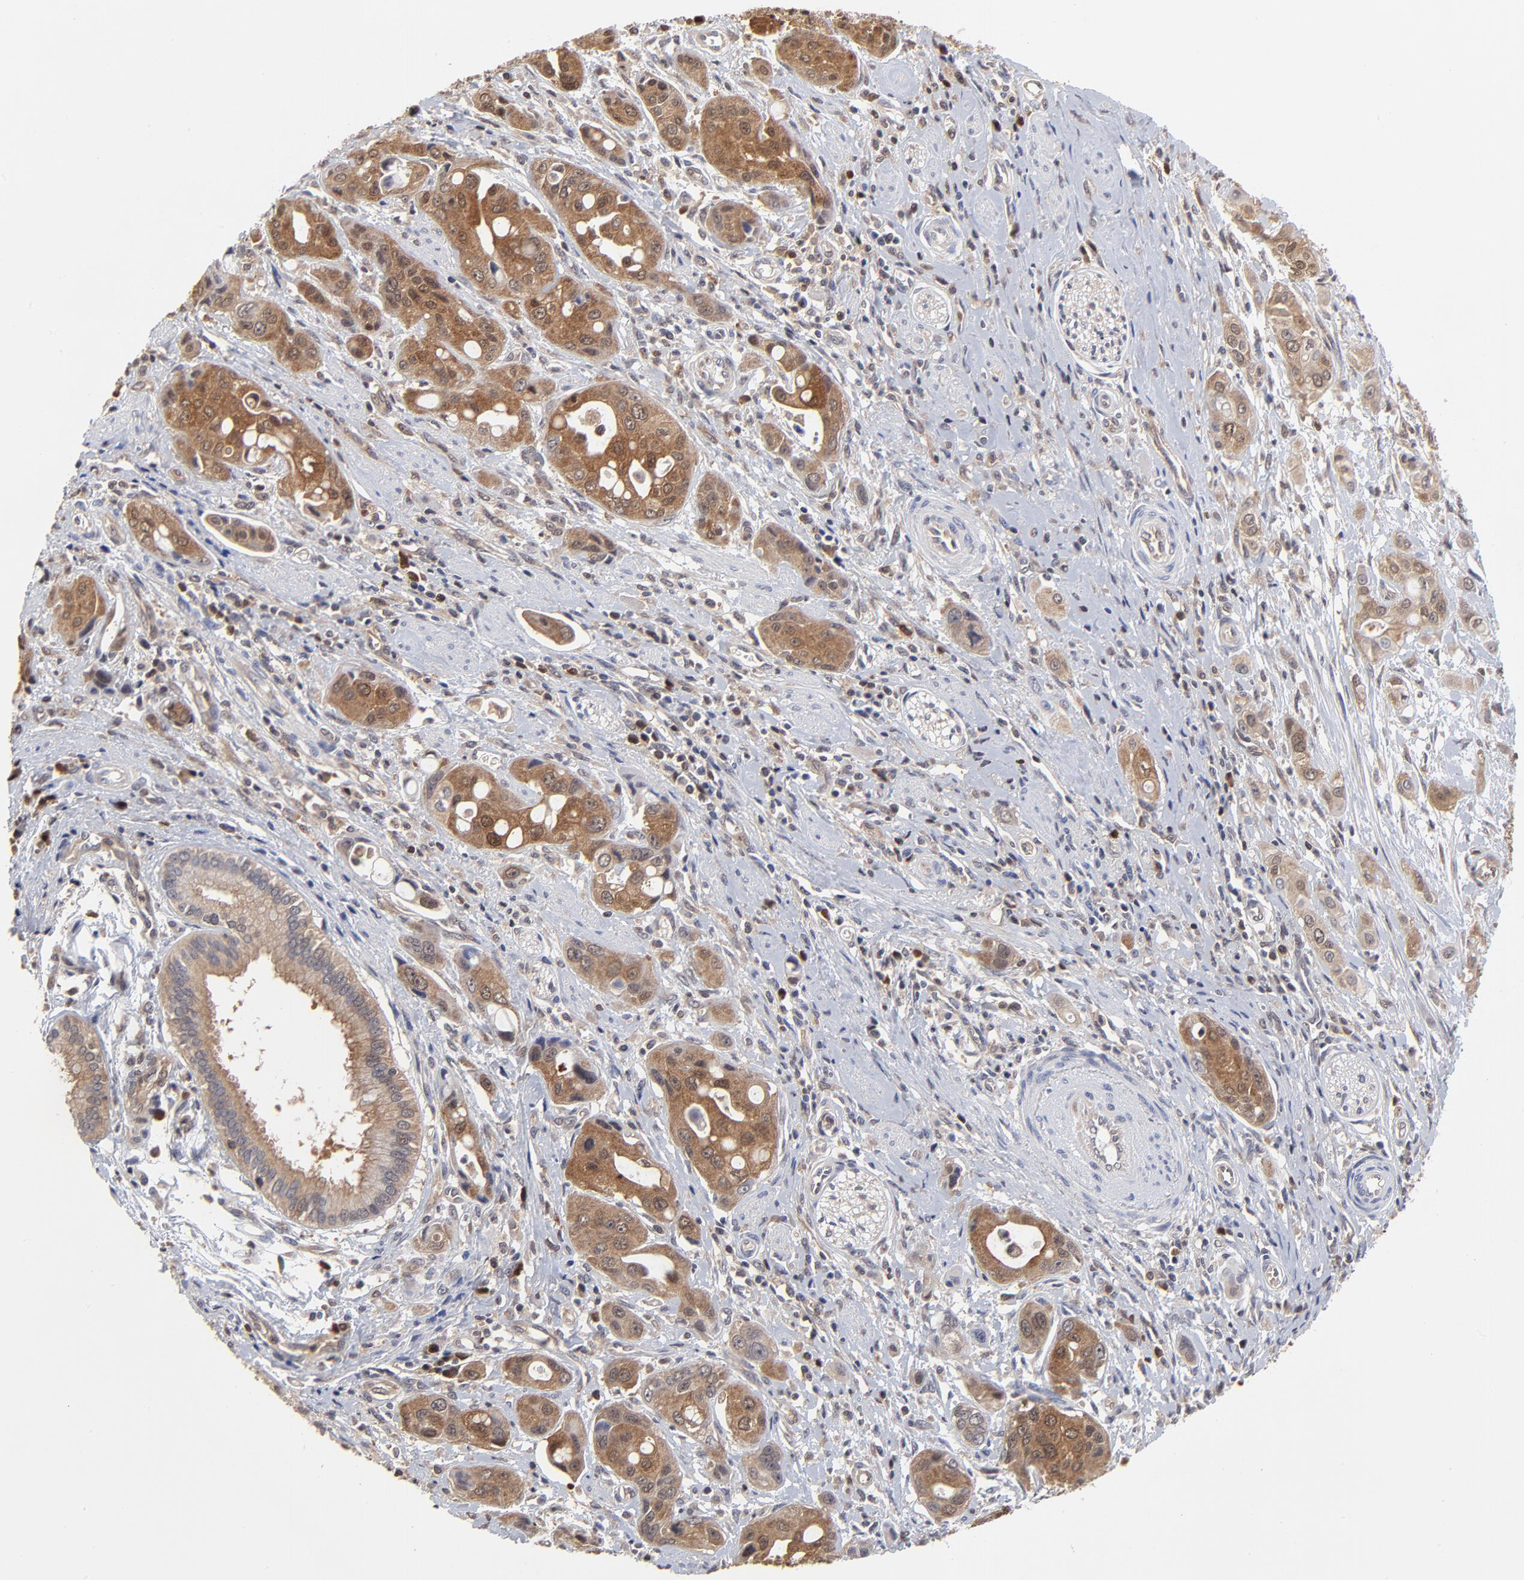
{"staining": {"intensity": "moderate", "quantity": ">75%", "location": "cytoplasmic/membranous"}, "tissue": "pancreatic cancer", "cell_type": "Tumor cells", "image_type": "cancer", "snomed": [{"axis": "morphology", "description": "Adenocarcinoma, NOS"}, {"axis": "topography", "description": "Pancreas"}], "caption": "This photomicrograph reveals immunohistochemistry staining of pancreatic cancer, with medium moderate cytoplasmic/membranous staining in approximately >75% of tumor cells.", "gene": "CASP3", "patient": {"sex": "female", "age": 60}}